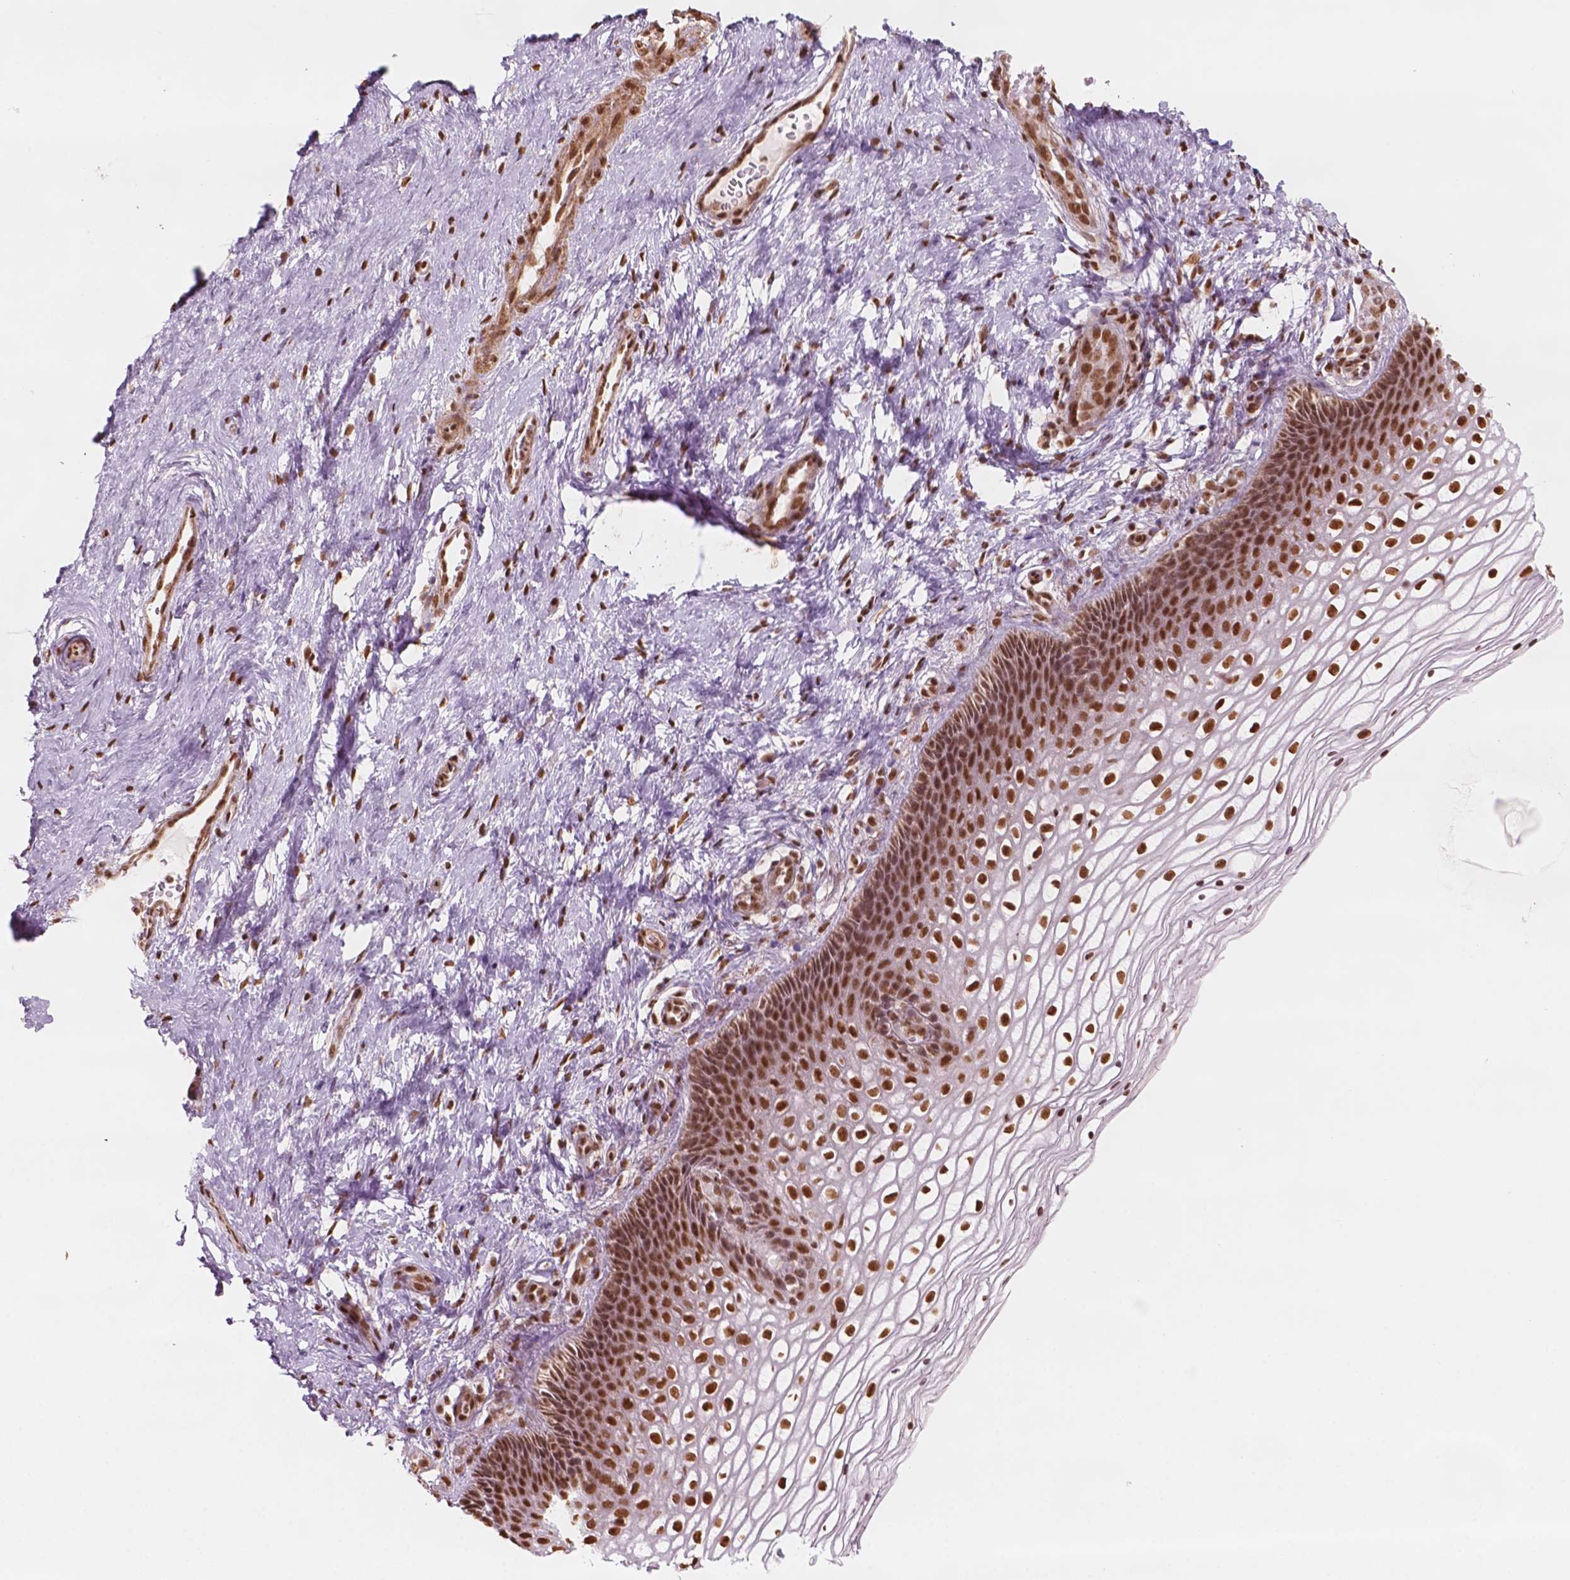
{"staining": {"intensity": "strong", "quantity": ">75%", "location": "nuclear"}, "tissue": "cervix", "cell_type": "Glandular cells", "image_type": "normal", "snomed": [{"axis": "morphology", "description": "Normal tissue, NOS"}, {"axis": "topography", "description": "Cervix"}], "caption": "A brown stain highlights strong nuclear expression of a protein in glandular cells of normal cervix. (brown staining indicates protein expression, while blue staining denotes nuclei).", "gene": "GTF3C5", "patient": {"sex": "female", "age": 34}}